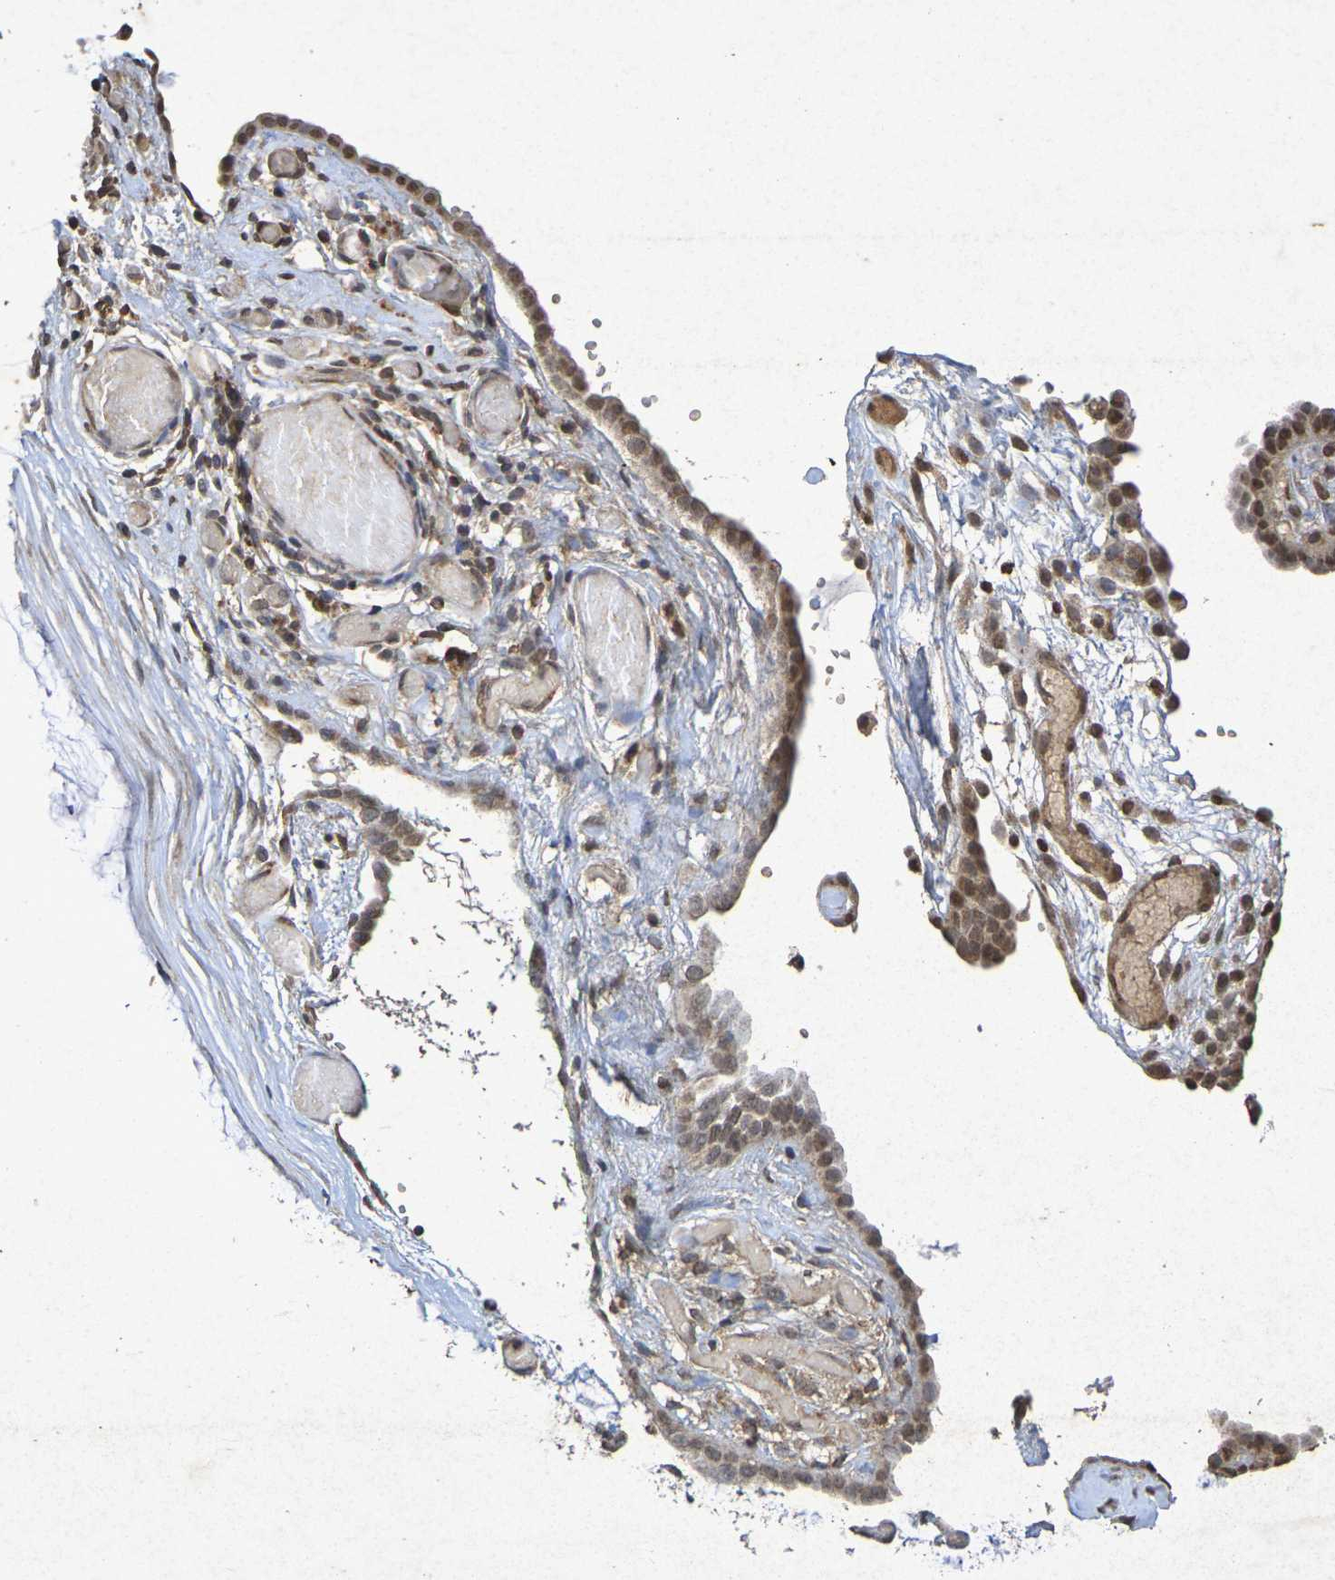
{"staining": {"intensity": "moderate", "quantity": ">75%", "location": "cytoplasmic/membranous,nuclear"}, "tissue": "ovarian cancer", "cell_type": "Tumor cells", "image_type": "cancer", "snomed": [{"axis": "morphology", "description": "Cystadenocarcinoma, mucinous, NOS"}, {"axis": "topography", "description": "Ovary"}], "caption": "Tumor cells display medium levels of moderate cytoplasmic/membranous and nuclear positivity in approximately >75% of cells in human ovarian mucinous cystadenocarcinoma.", "gene": "GUCY1A2", "patient": {"sex": "female", "age": 39}}